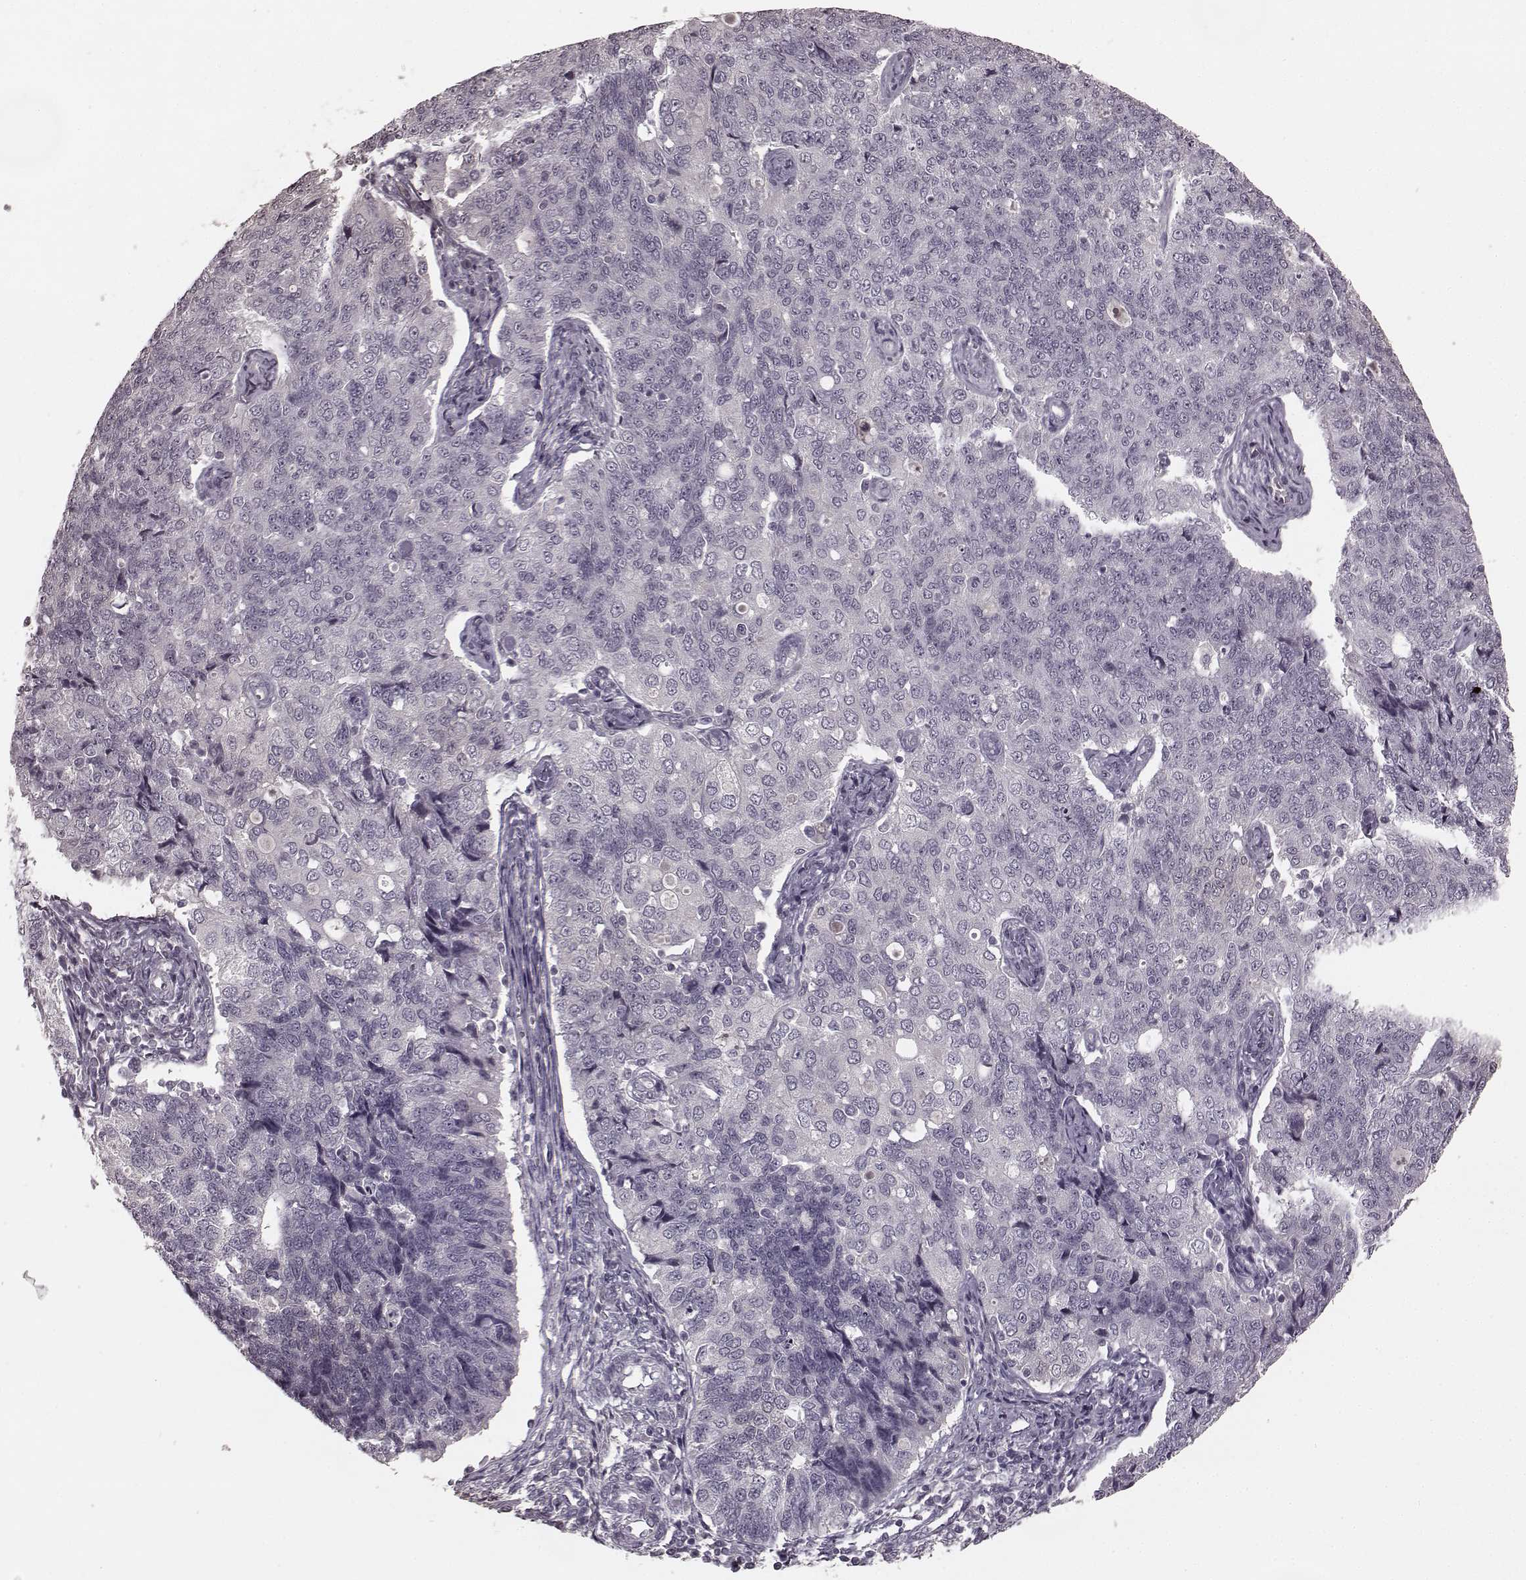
{"staining": {"intensity": "negative", "quantity": "none", "location": "none"}, "tissue": "endometrial cancer", "cell_type": "Tumor cells", "image_type": "cancer", "snomed": [{"axis": "morphology", "description": "Adenocarcinoma, NOS"}, {"axis": "topography", "description": "Endometrium"}], "caption": "Immunohistochemistry micrograph of adenocarcinoma (endometrial) stained for a protein (brown), which shows no staining in tumor cells. (DAB IHC with hematoxylin counter stain).", "gene": "RIT2", "patient": {"sex": "female", "age": 43}}